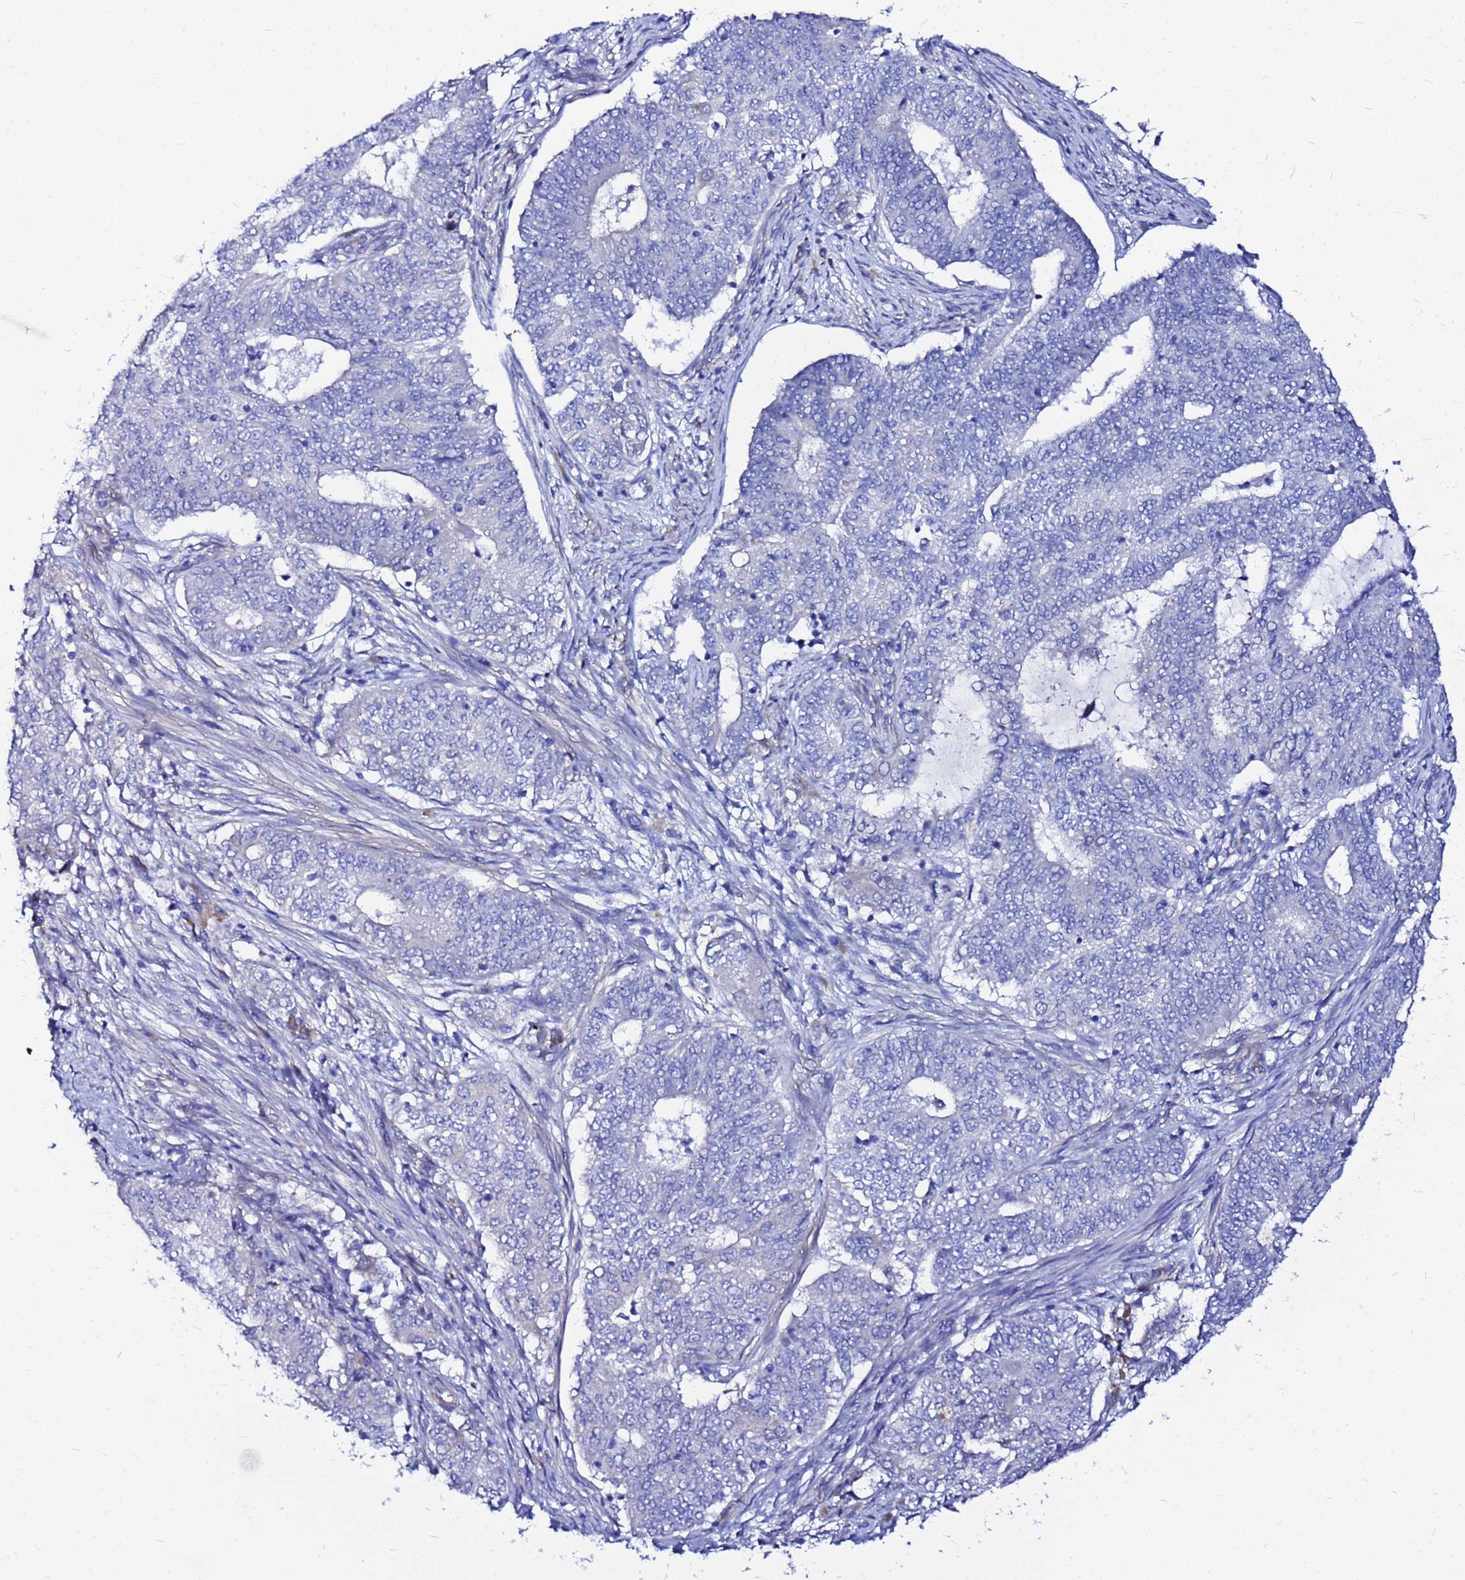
{"staining": {"intensity": "negative", "quantity": "none", "location": "none"}, "tissue": "endometrial cancer", "cell_type": "Tumor cells", "image_type": "cancer", "snomed": [{"axis": "morphology", "description": "Adenocarcinoma, NOS"}, {"axis": "topography", "description": "Endometrium"}], "caption": "DAB (3,3'-diaminobenzidine) immunohistochemical staining of endometrial cancer (adenocarcinoma) displays no significant positivity in tumor cells.", "gene": "JRKL", "patient": {"sex": "female", "age": 62}}